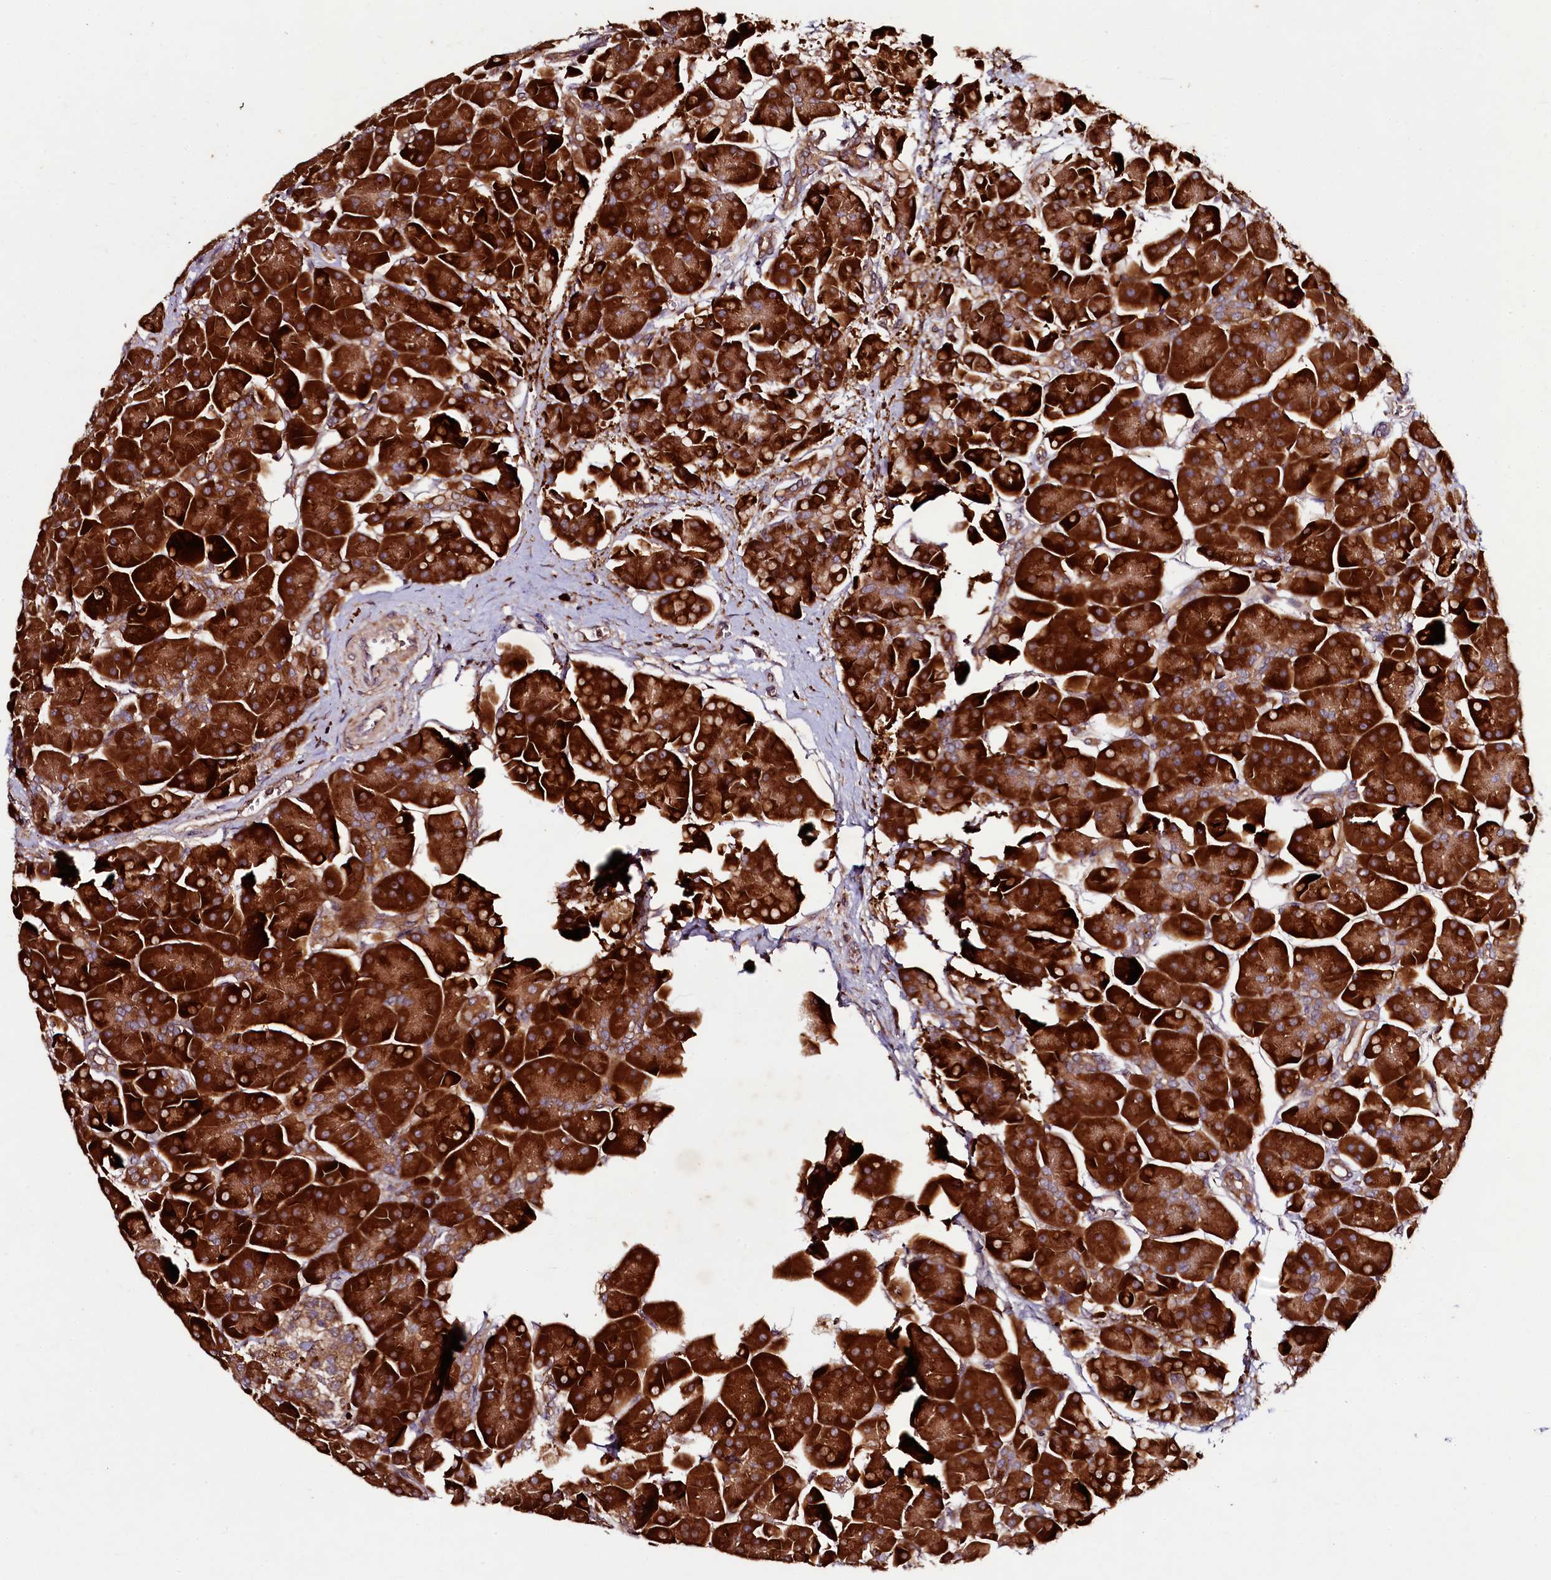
{"staining": {"intensity": "strong", "quantity": ">75%", "location": "cytoplasmic/membranous"}, "tissue": "pancreas", "cell_type": "Exocrine glandular cells", "image_type": "normal", "snomed": [{"axis": "morphology", "description": "Normal tissue, NOS"}, {"axis": "topography", "description": "Pancreas"}], "caption": "Immunohistochemical staining of normal pancreas demonstrates strong cytoplasmic/membranous protein expression in about >75% of exocrine glandular cells.", "gene": "SEC24C", "patient": {"sex": "male", "age": 66}}